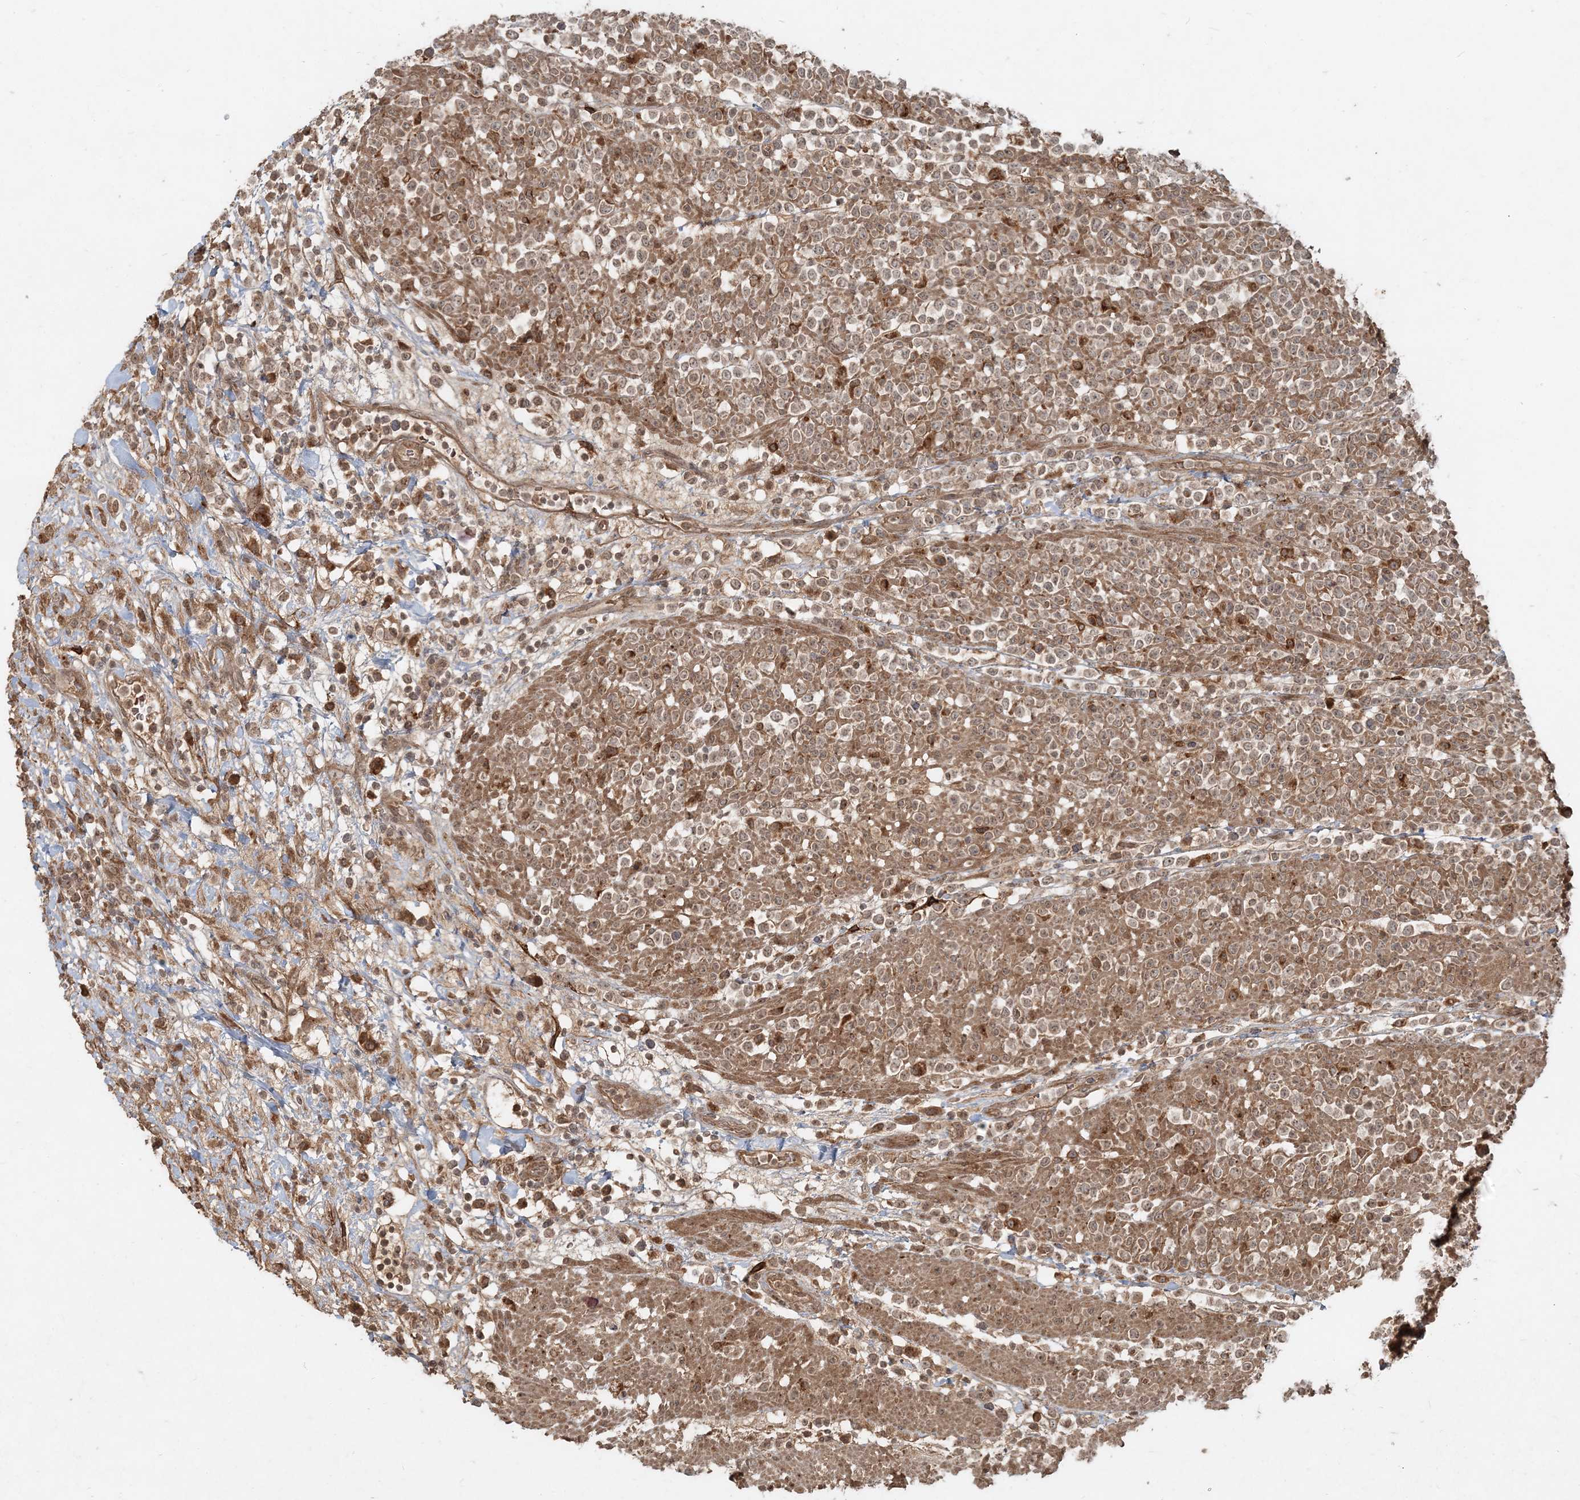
{"staining": {"intensity": "weak", "quantity": ">75%", "location": "cytoplasmic/membranous,nuclear"}, "tissue": "lymphoma", "cell_type": "Tumor cells", "image_type": "cancer", "snomed": [{"axis": "morphology", "description": "Malignant lymphoma, non-Hodgkin's type, High grade"}, {"axis": "topography", "description": "Colon"}], "caption": "Lymphoma stained with a protein marker reveals weak staining in tumor cells.", "gene": "NARS1", "patient": {"sex": "female", "age": 53}}